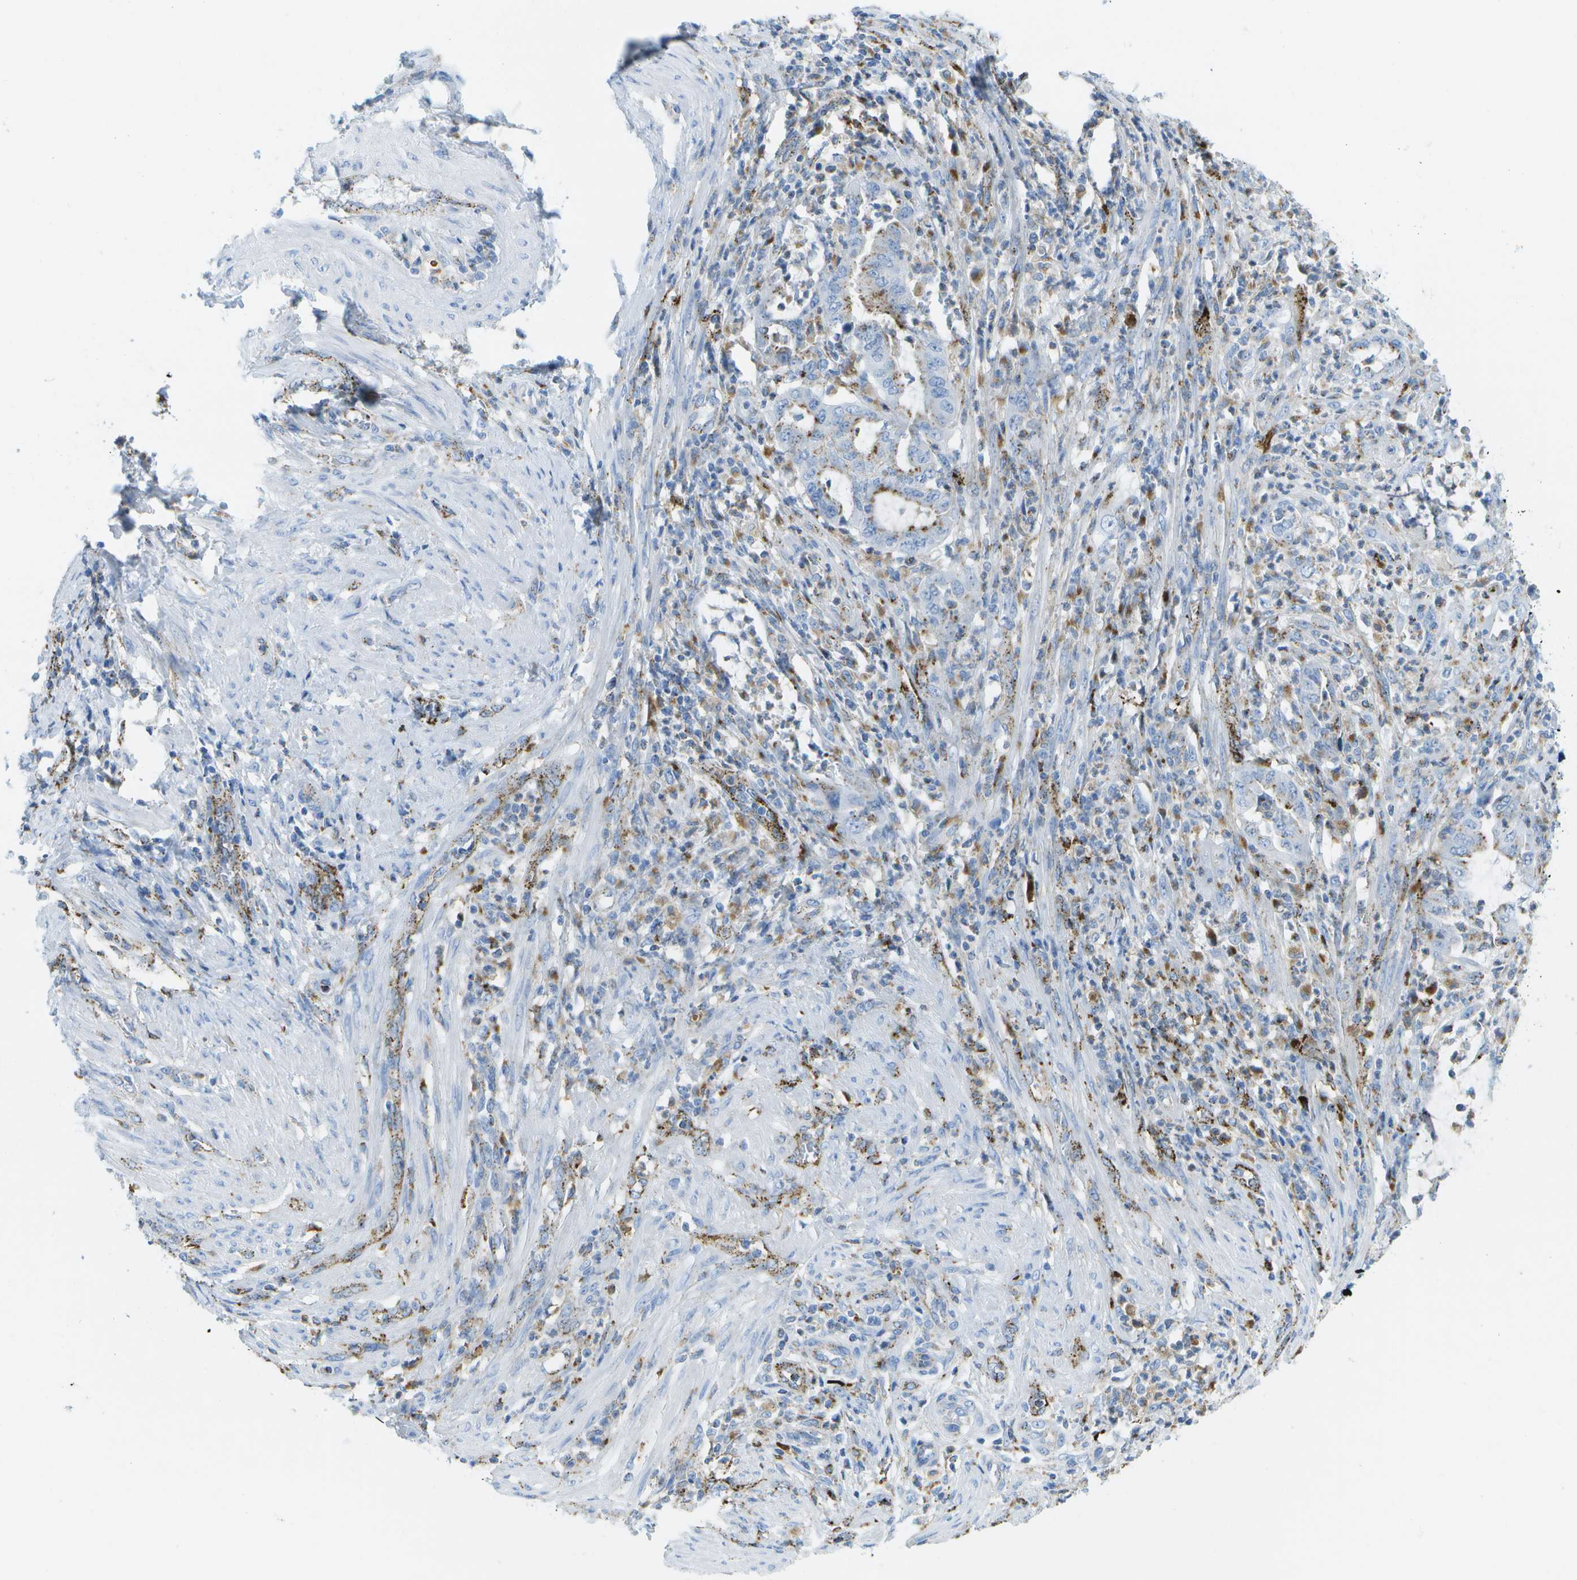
{"staining": {"intensity": "moderate", "quantity": "<25%", "location": "cytoplasmic/membranous"}, "tissue": "endometrial cancer", "cell_type": "Tumor cells", "image_type": "cancer", "snomed": [{"axis": "morphology", "description": "Adenocarcinoma, NOS"}, {"axis": "topography", "description": "Endometrium"}], "caption": "Endometrial cancer (adenocarcinoma) stained with DAB (3,3'-diaminobenzidine) IHC exhibits low levels of moderate cytoplasmic/membranous staining in approximately <25% of tumor cells. (brown staining indicates protein expression, while blue staining denotes nuclei).", "gene": "PRCP", "patient": {"sex": "female", "age": 70}}